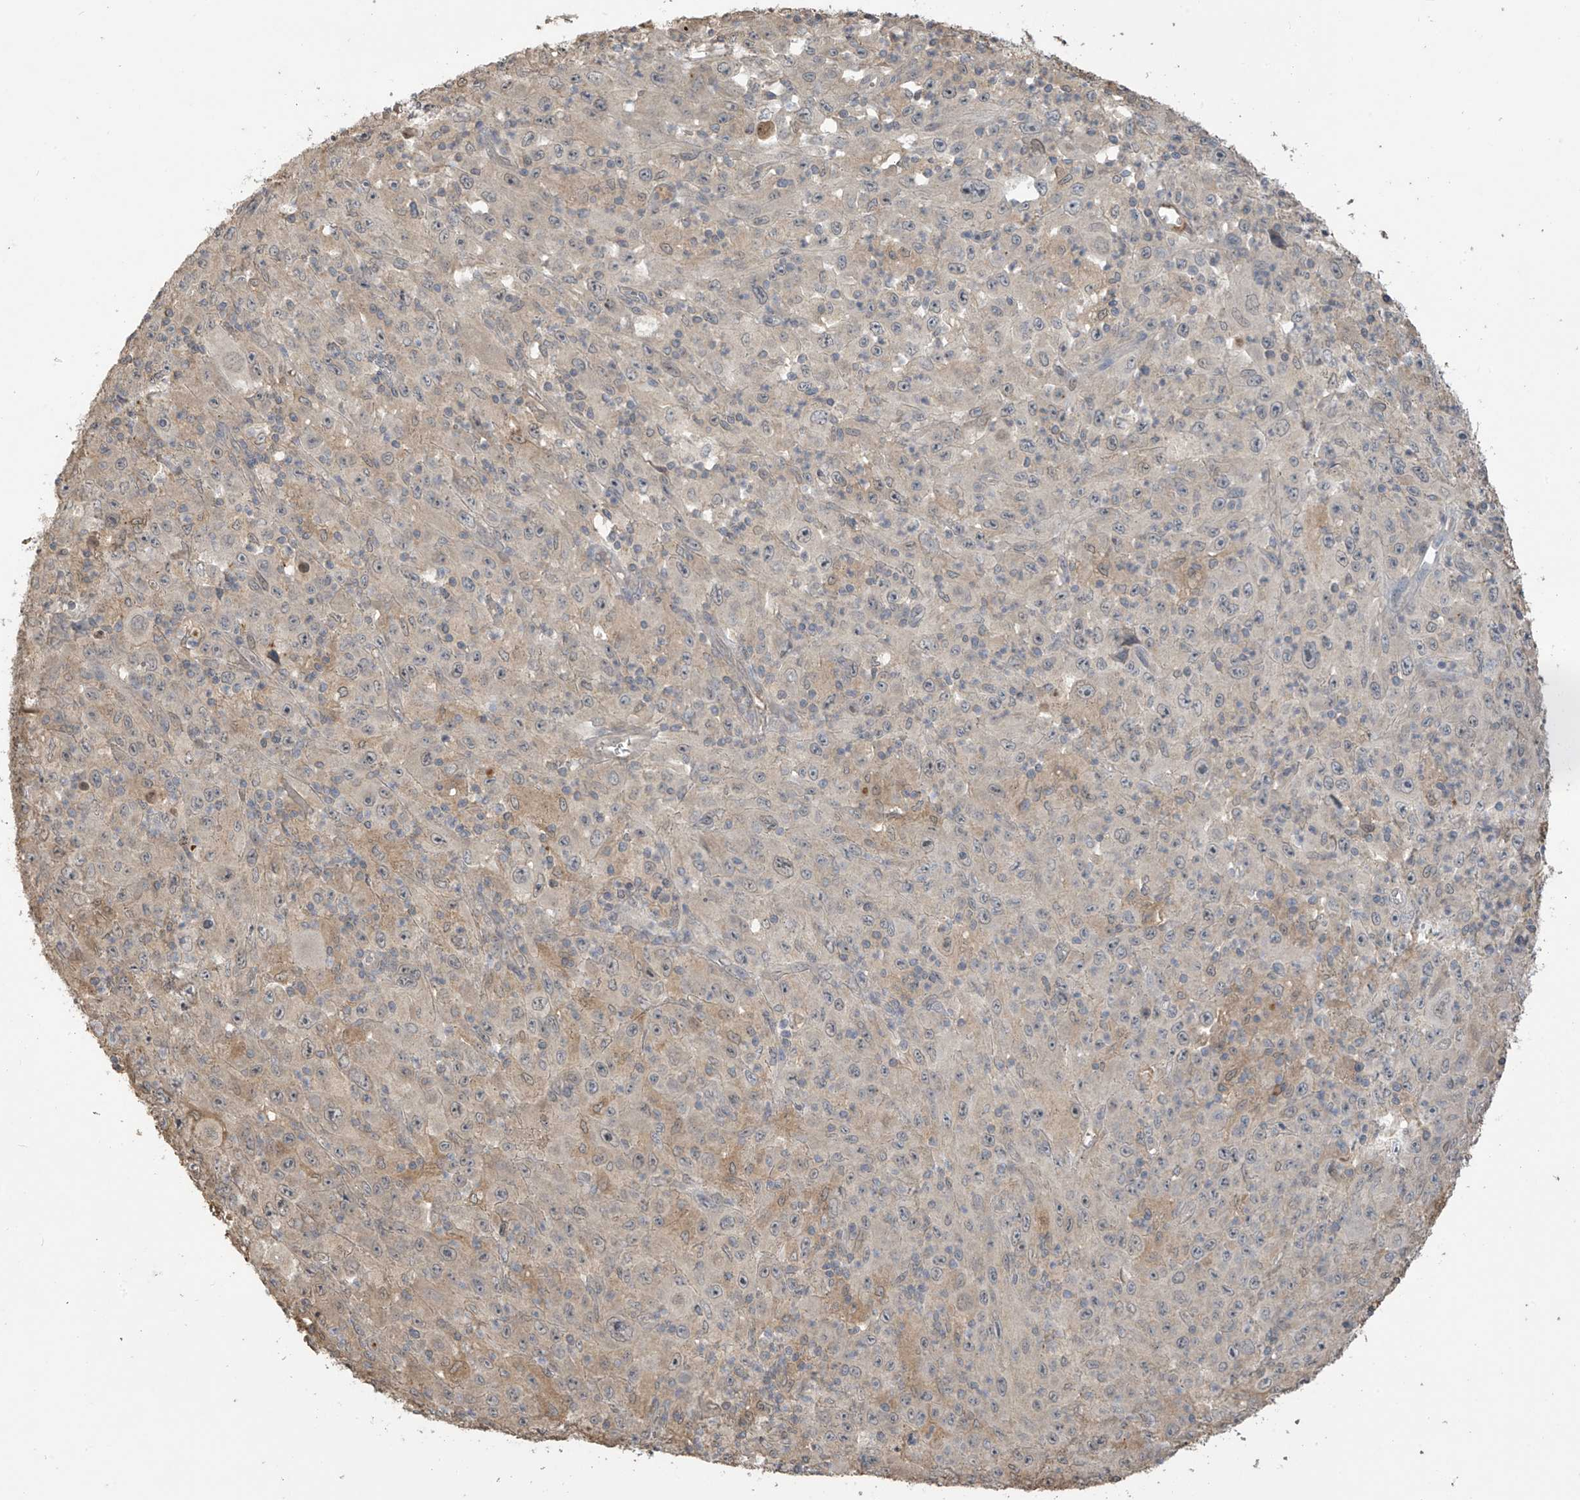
{"staining": {"intensity": "negative", "quantity": "none", "location": "none"}, "tissue": "melanoma", "cell_type": "Tumor cells", "image_type": "cancer", "snomed": [{"axis": "morphology", "description": "Malignant melanoma, Metastatic site"}, {"axis": "topography", "description": "Skin"}], "caption": "IHC image of human melanoma stained for a protein (brown), which exhibits no positivity in tumor cells.", "gene": "SLFN14", "patient": {"sex": "female", "age": 56}}